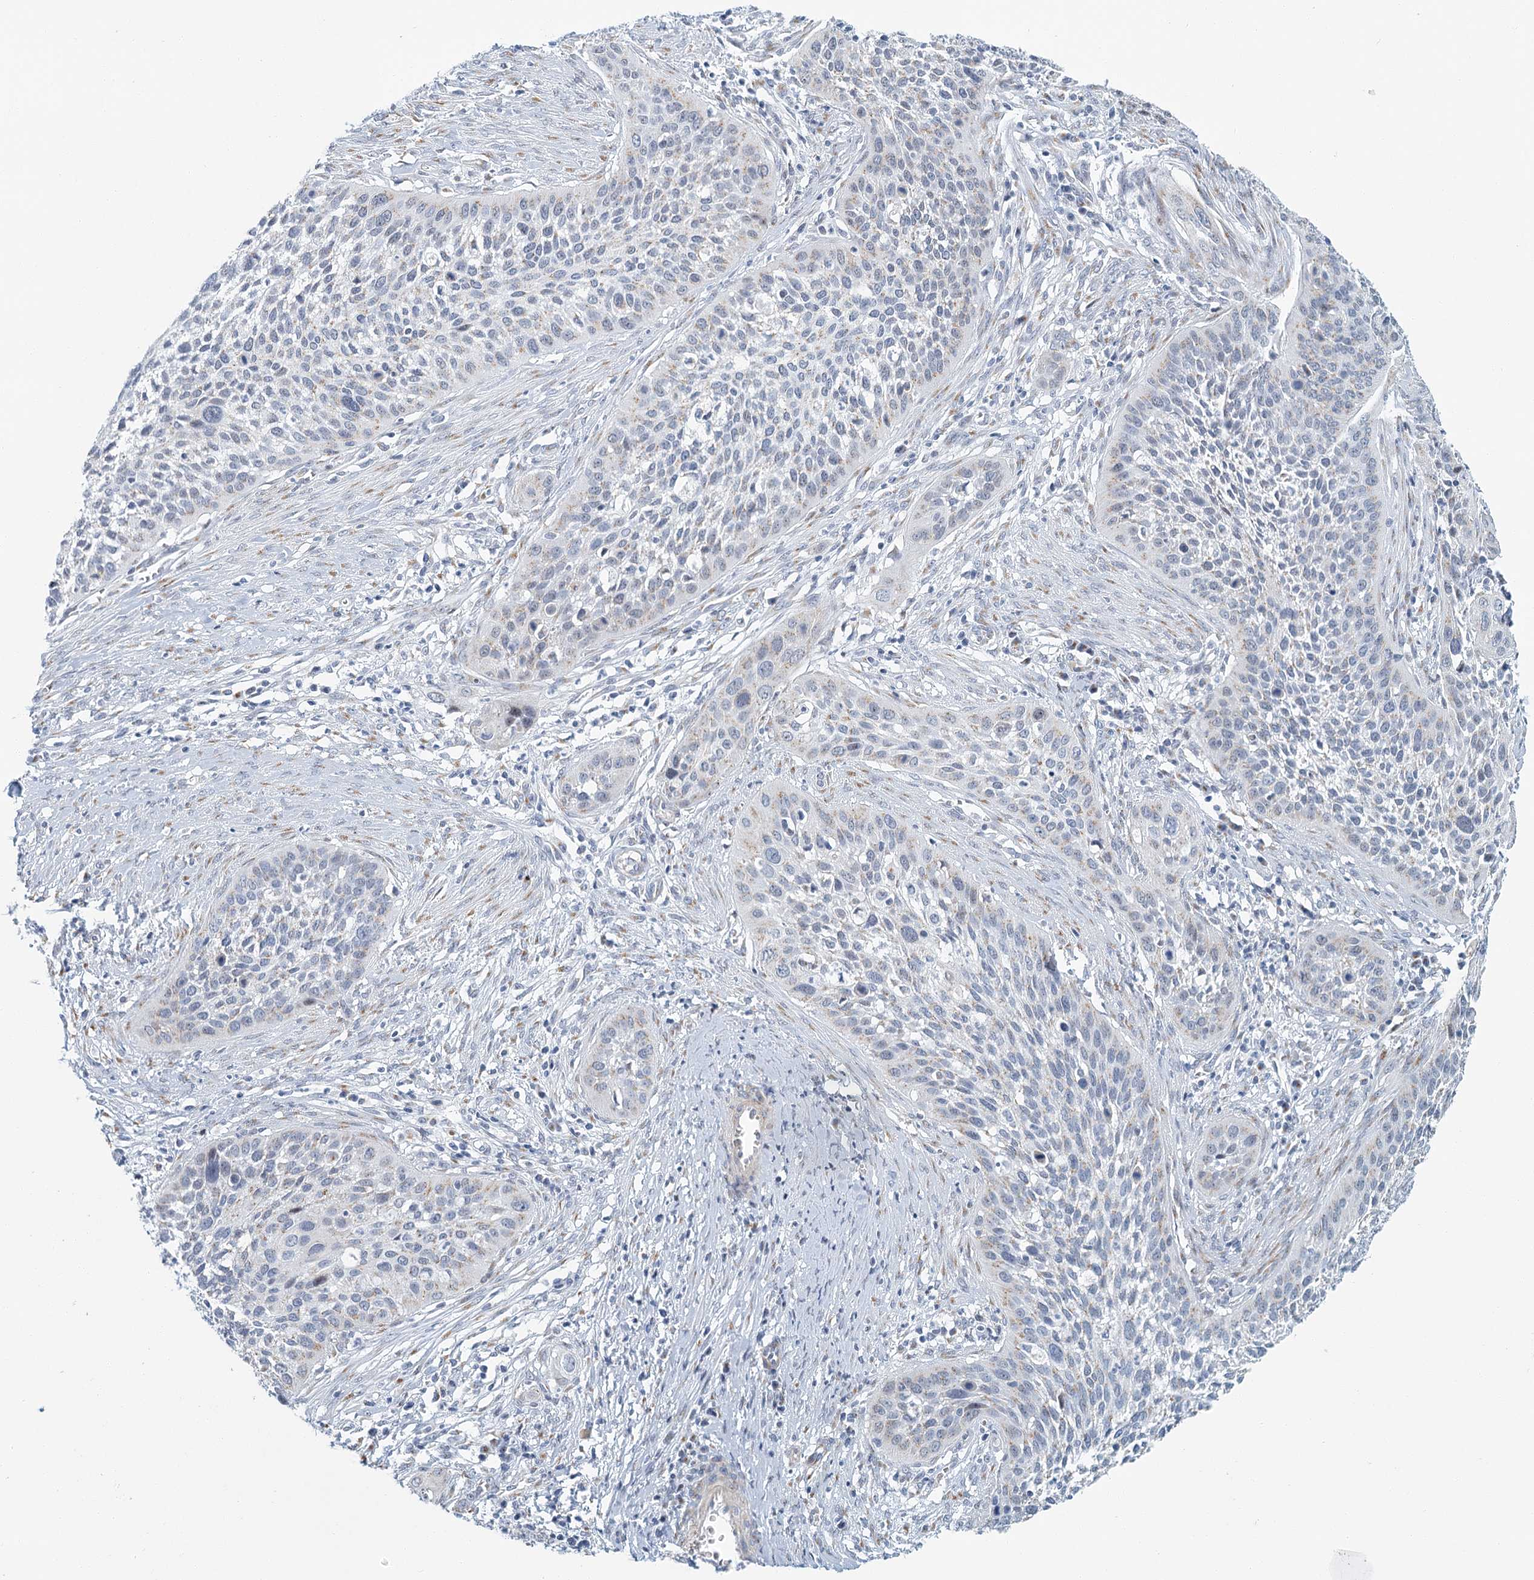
{"staining": {"intensity": "weak", "quantity": "<25%", "location": "cytoplasmic/membranous"}, "tissue": "cervical cancer", "cell_type": "Tumor cells", "image_type": "cancer", "snomed": [{"axis": "morphology", "description": "Squamous cell carcinoma, NOS"}, {"axis": "topography", "description": "Cervix"}], "caption": "Tumor cells are negative for brown protein staining in cervical cancer (squamous cell carcinoma).", "gene": "ZNF527", "patient": {"sex": "female", "age": 34}}